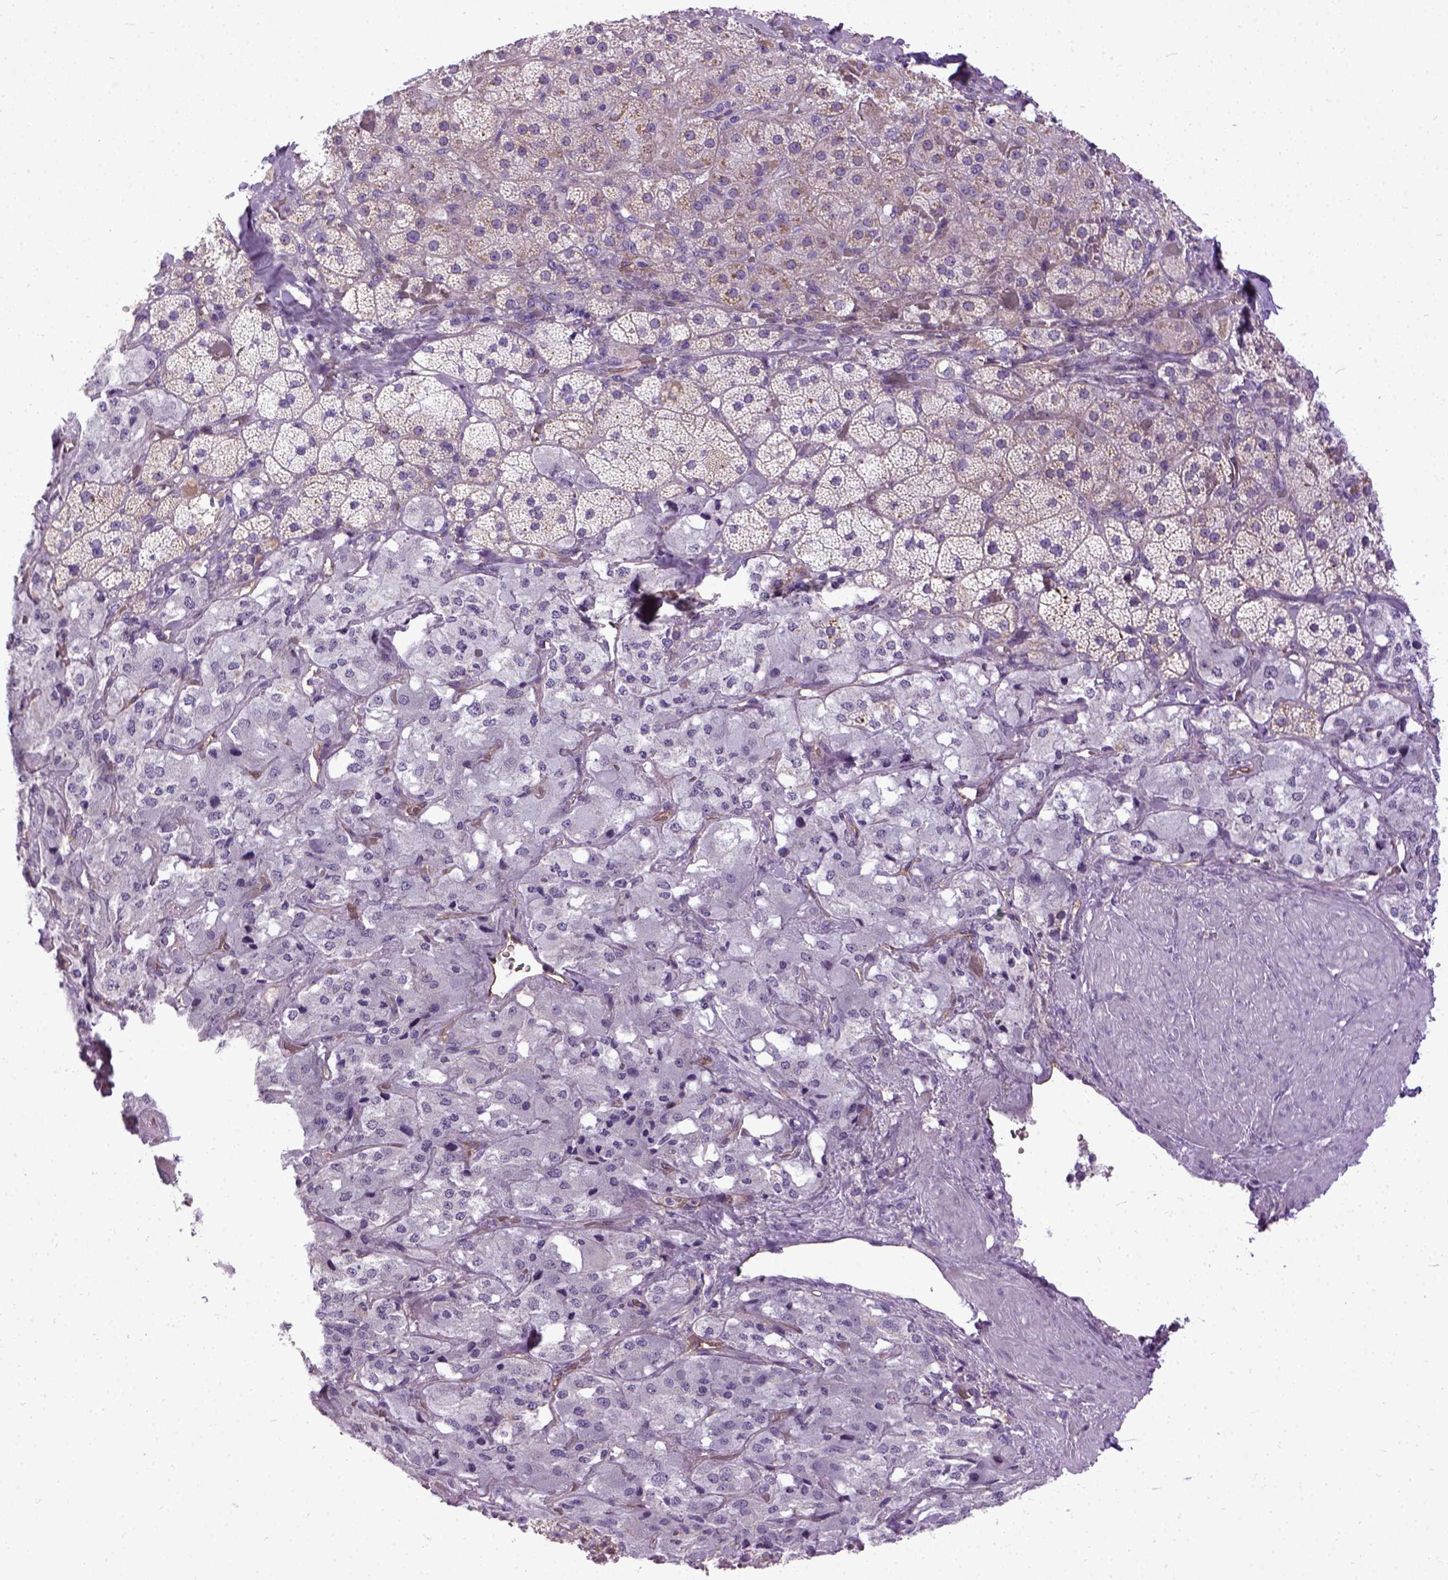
{"staining": {"intensity": "moderate", "quantity": "<25%", "location": "cytoplasmic/membranous"}, "tissue": "adrenal gland", "cell_type": "Glandular cells", "image_type": "normal", "snomed": [{"axis": "morphology", "description": "Normal tissue, NOS"}, {"axis": "topography", "description": "Adrenal gland"}], "caption": "Adrenal gland stained with immunohistochemistry (IHC) reveals moderate cytoplasmic/membranous staining in approximately <25% of glandular cells. The staining is performed using DAB brown chromogen to label protein expression. The nuclei are counter-stained blue using hematoxylin.", "gene": "ENG", "patient": {"sex": "male", "age": 57}}